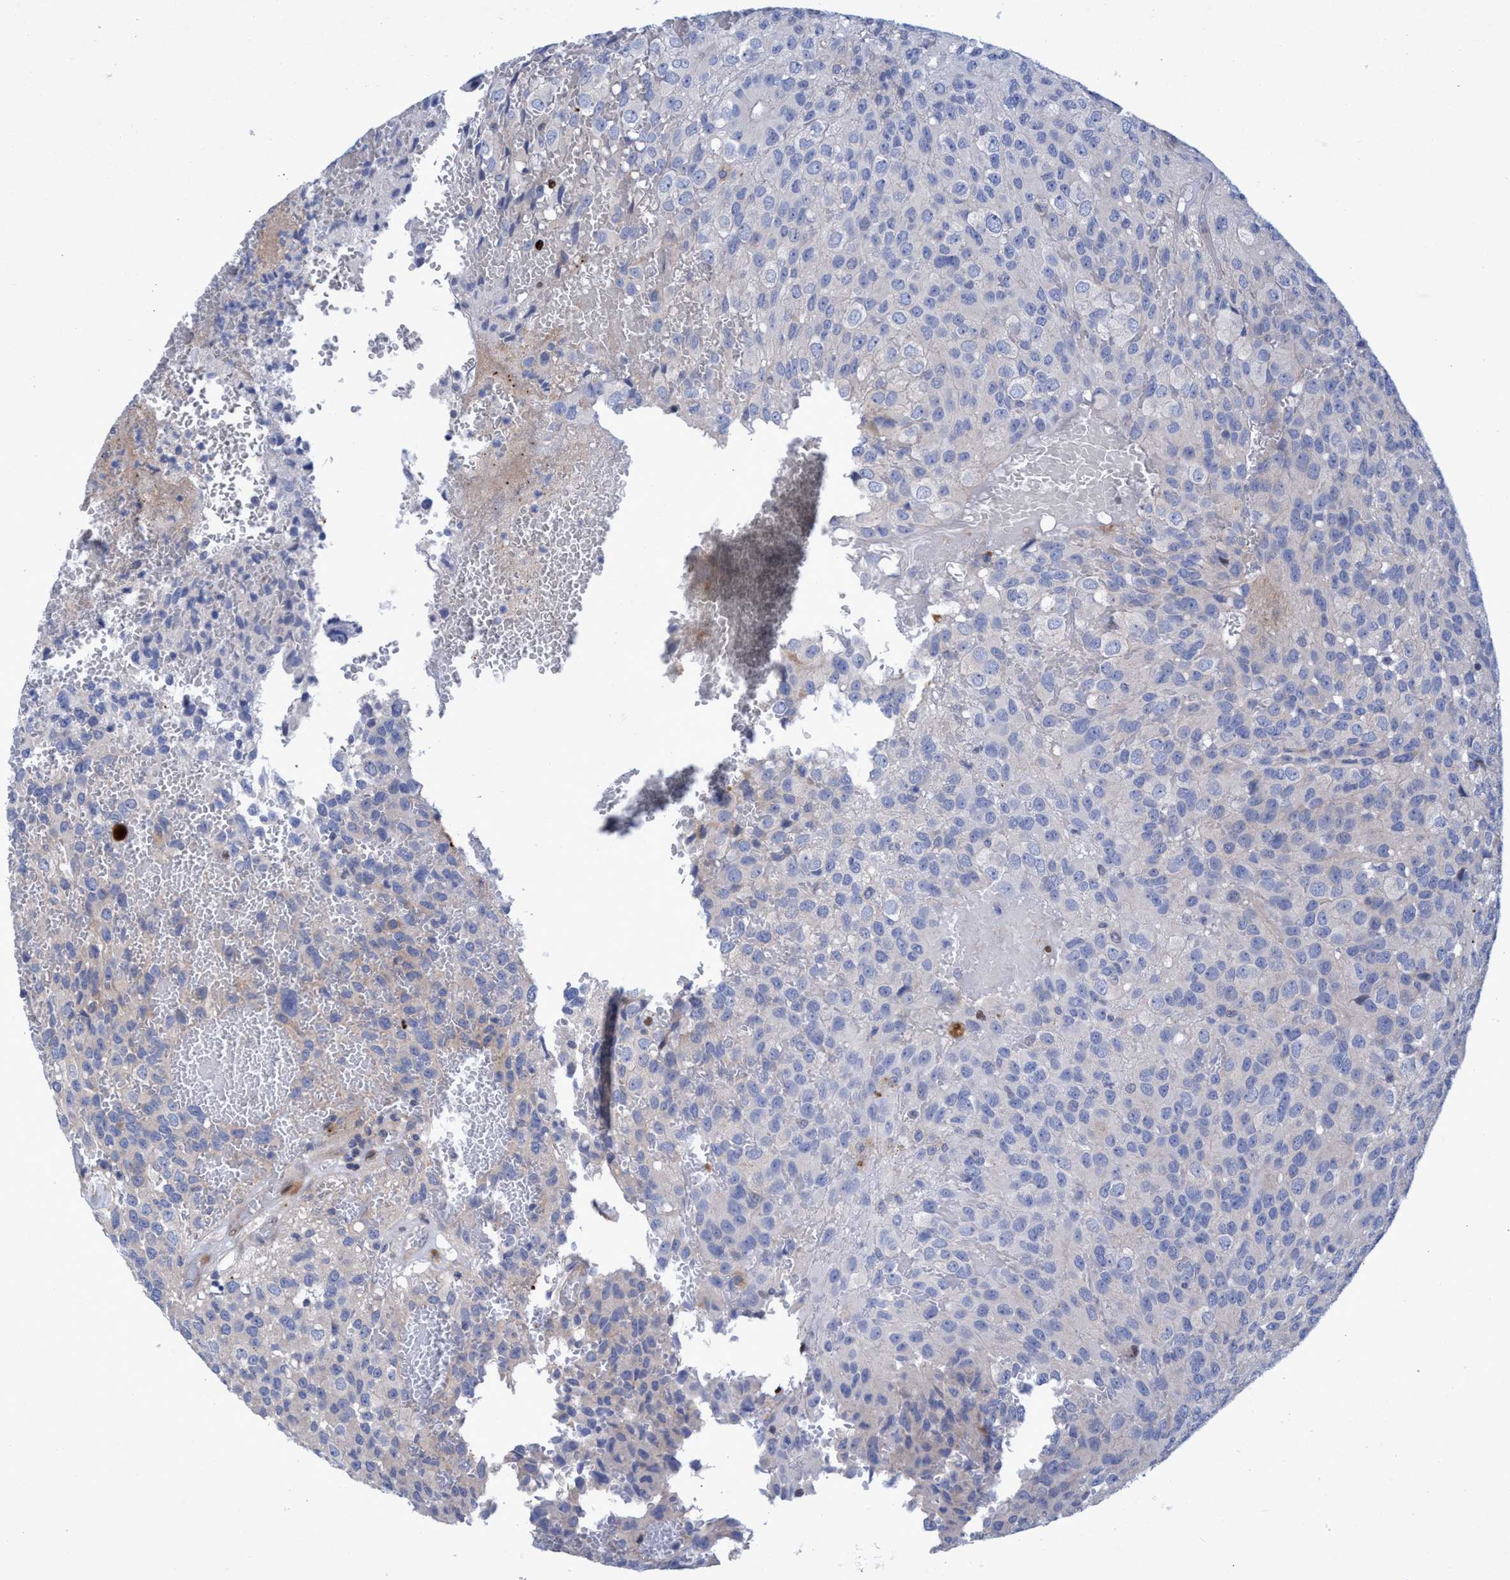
{"staining": {"intensity": "negative", "quantity": "none", "location": "none"}, "tissue": "glioma", "cell_type": "Tumor cells", "image_type": "cancer", "snomed": [{"axis": "morphology", "description": "Glioma, malignant, High grade"}, {"axis": "topography", "description": "Brain"}], "caption": "Glioma was stained to show a protein in brown. There is no significant staining in tumor cells.", "gene": "R3HCC1", "patient": {"sex": "male", "age": 32}}